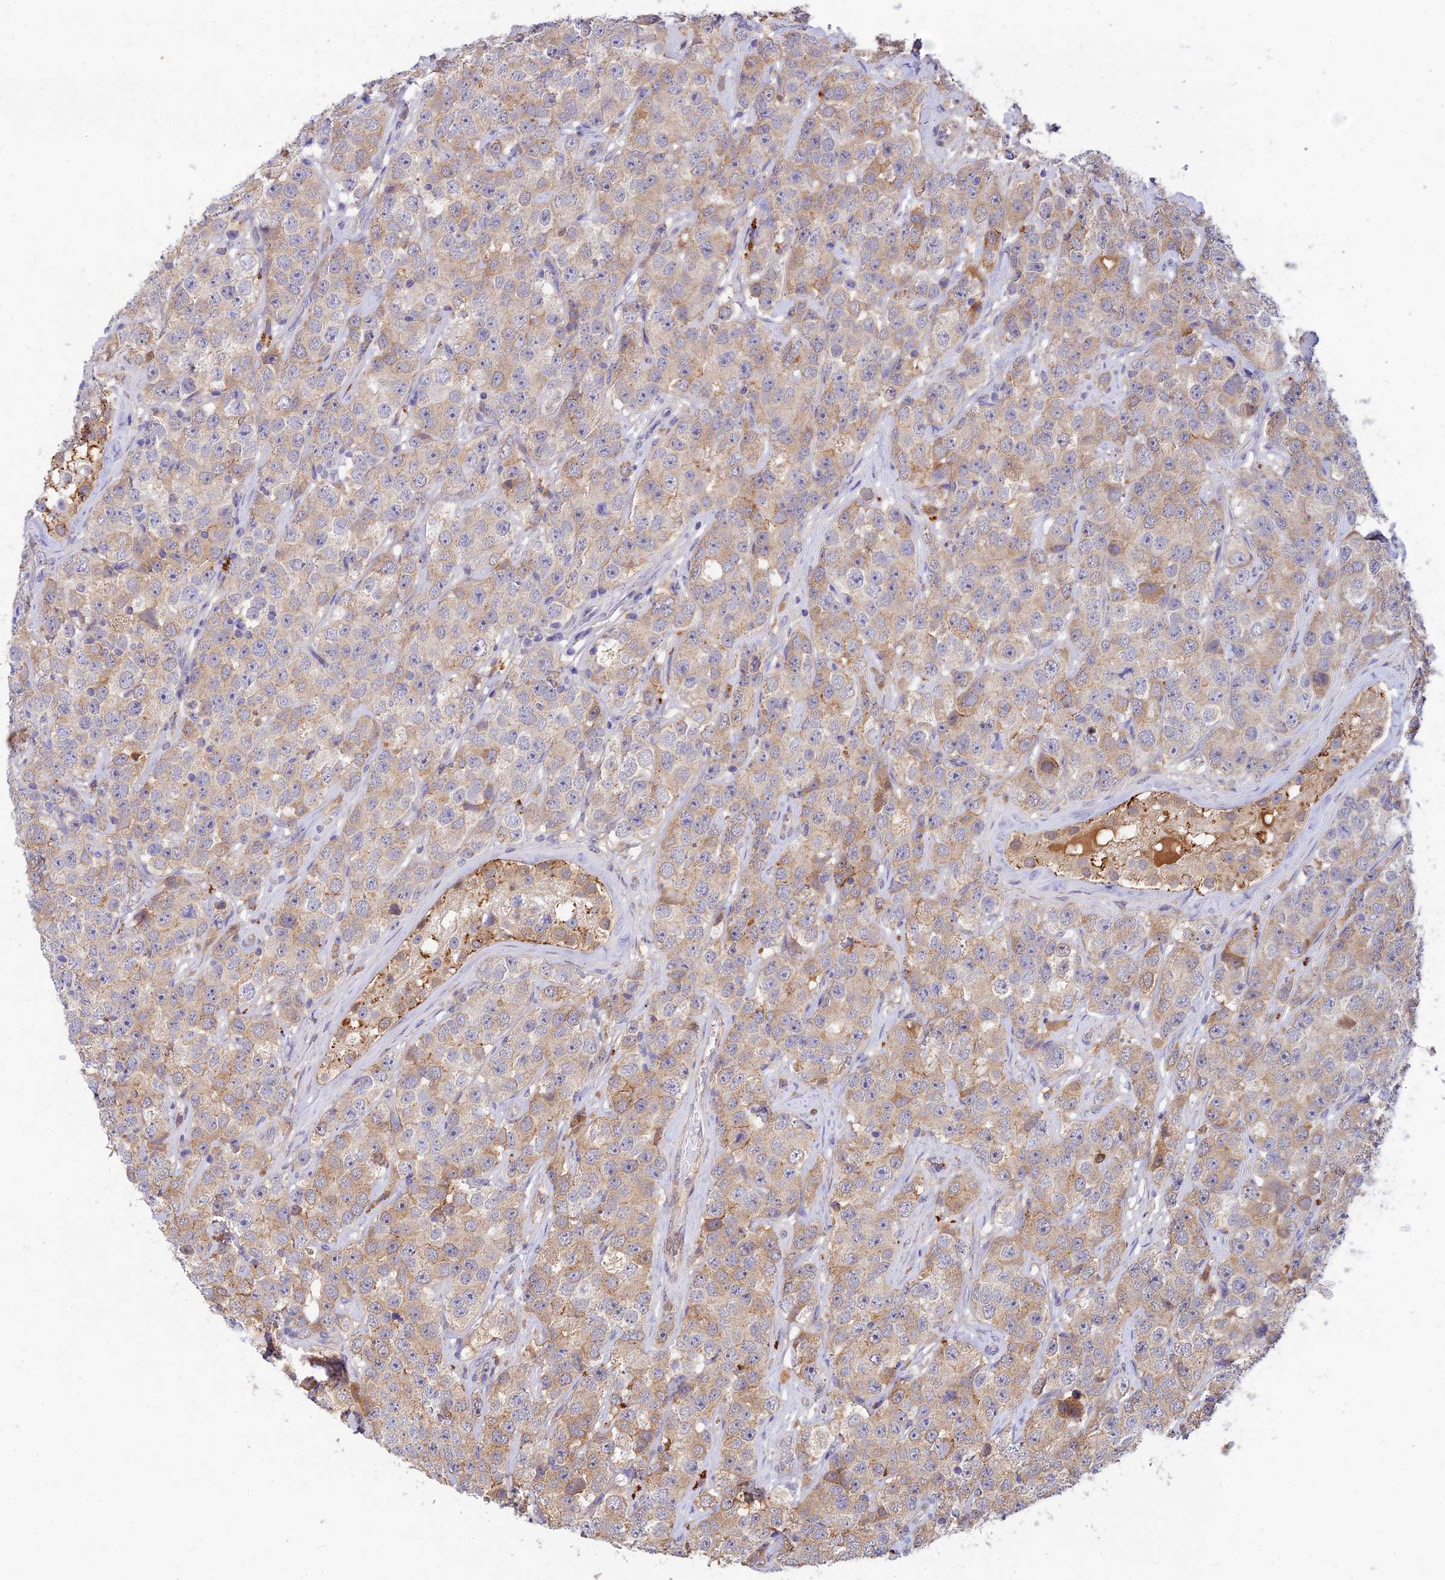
{"staining": {"intensity": "weak", "quantity": "25%-75%", "location": "cytoplasmic/membranous"}, "tissue": "testis cancer", "cell_type": "Tumor cells", "image_type": "cancer", "snomed": [{"axis": "morphology", "description": "Seminoma, NOS"}, {"axis": "topography", "description": "Testis"}], "caption": "Brown immunohistochemical staining in testis cancer (seminoma) reveals weak cytoplasmic/membranous staining in about 25%-75% of tumor cells.", "gene": "ACSM5", "patient": {"sex": "male", "age": 28}}